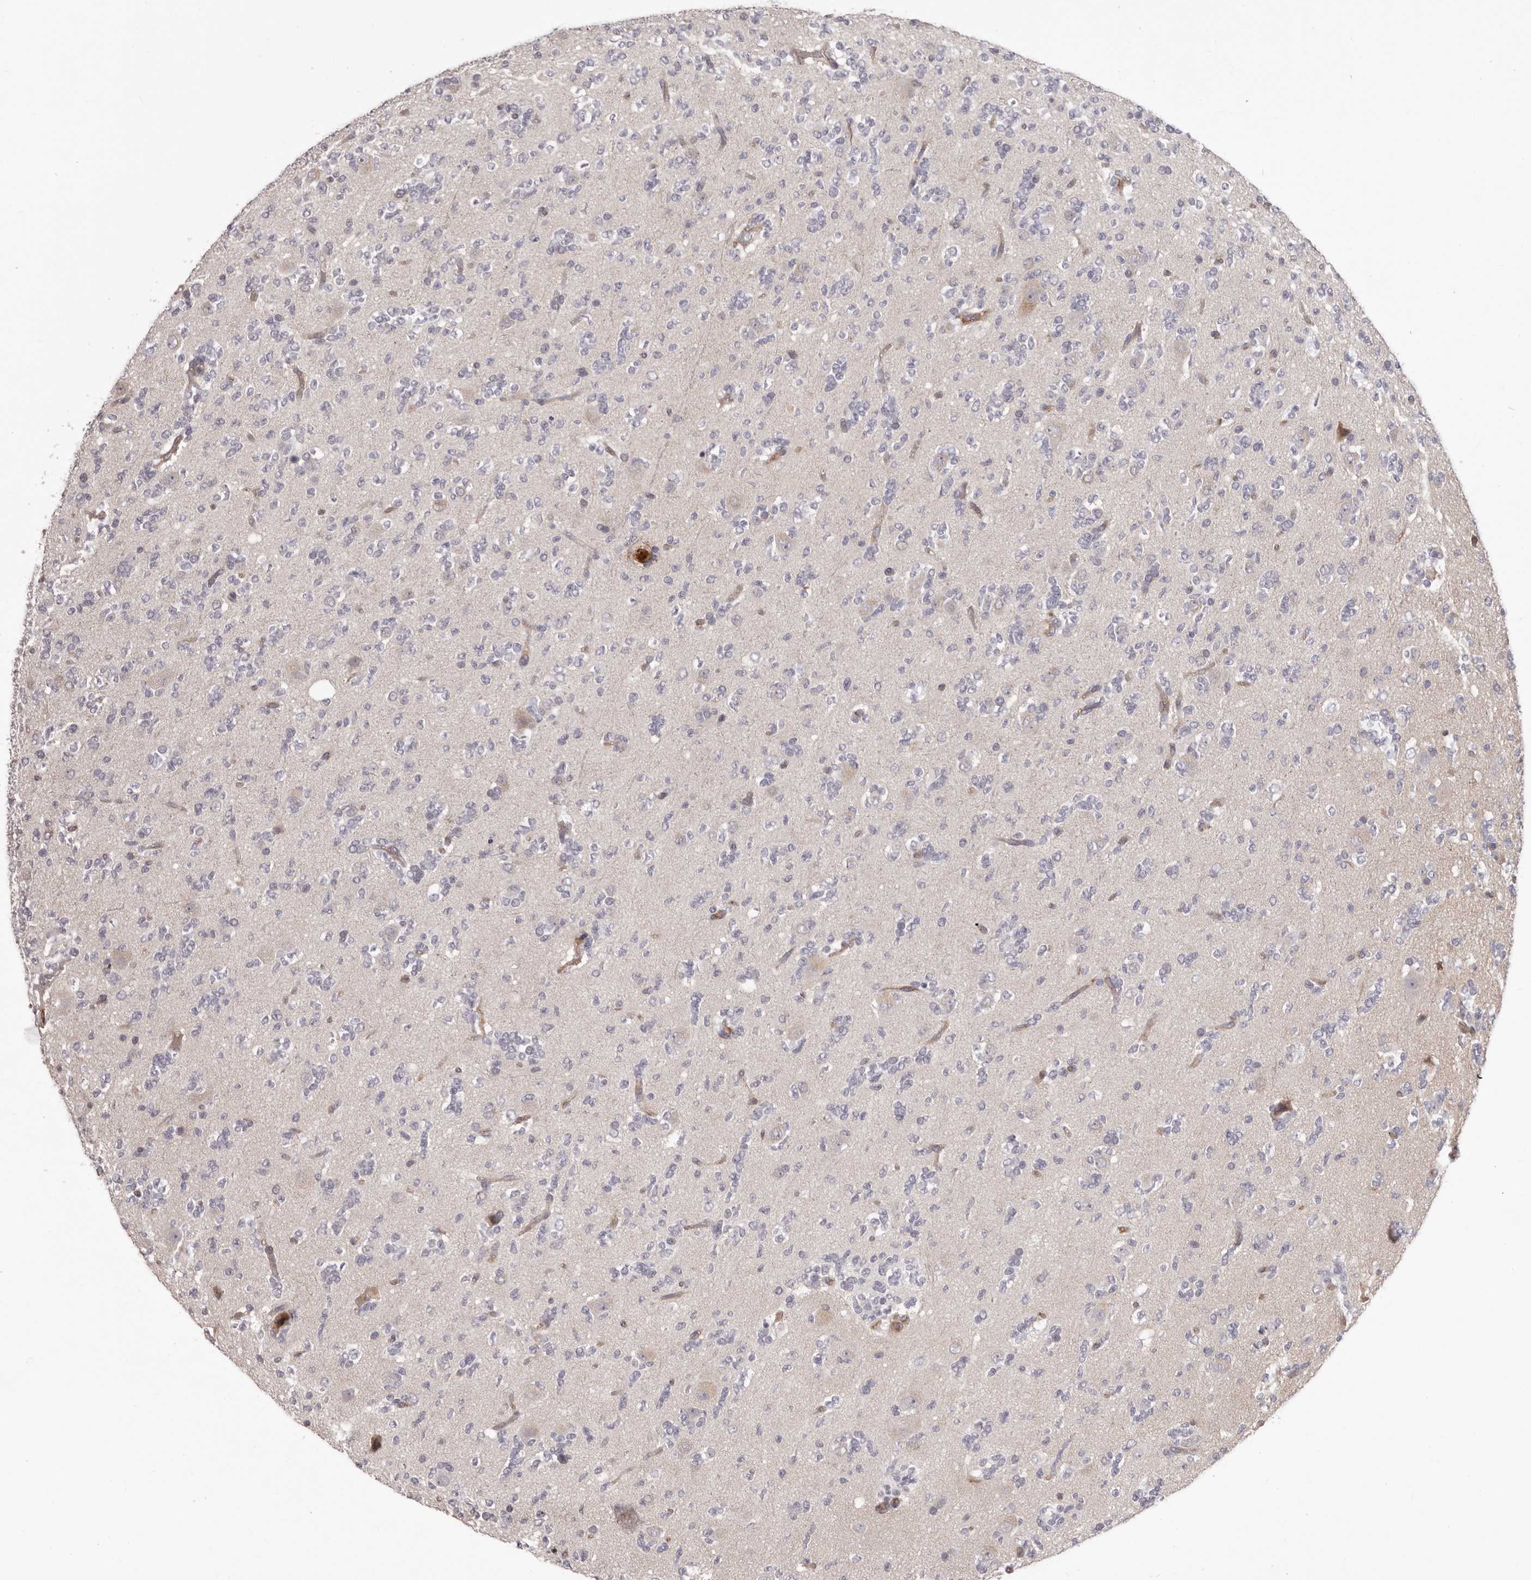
{"staining": {"intensity": "negative", "quantity": "none", "location": "none"}, "tissue": "glioma", "cell_type": "Tumor cells", "image_type": "cancer", "snomed": [{"axis": "morphology", "description": "Glioma, malignant, High grade"}, {"axis": "topography", "description": "Brain"}], "caption": "IHC image of neoplastic tissue: human malignant glioma (high-grade) stained with DAB (3,3'-diaminobenzidine) displays no significant protein positivity in tumor cells.", "gene": "OTUD3", "patient": {"sex": "female", "age": 62}}